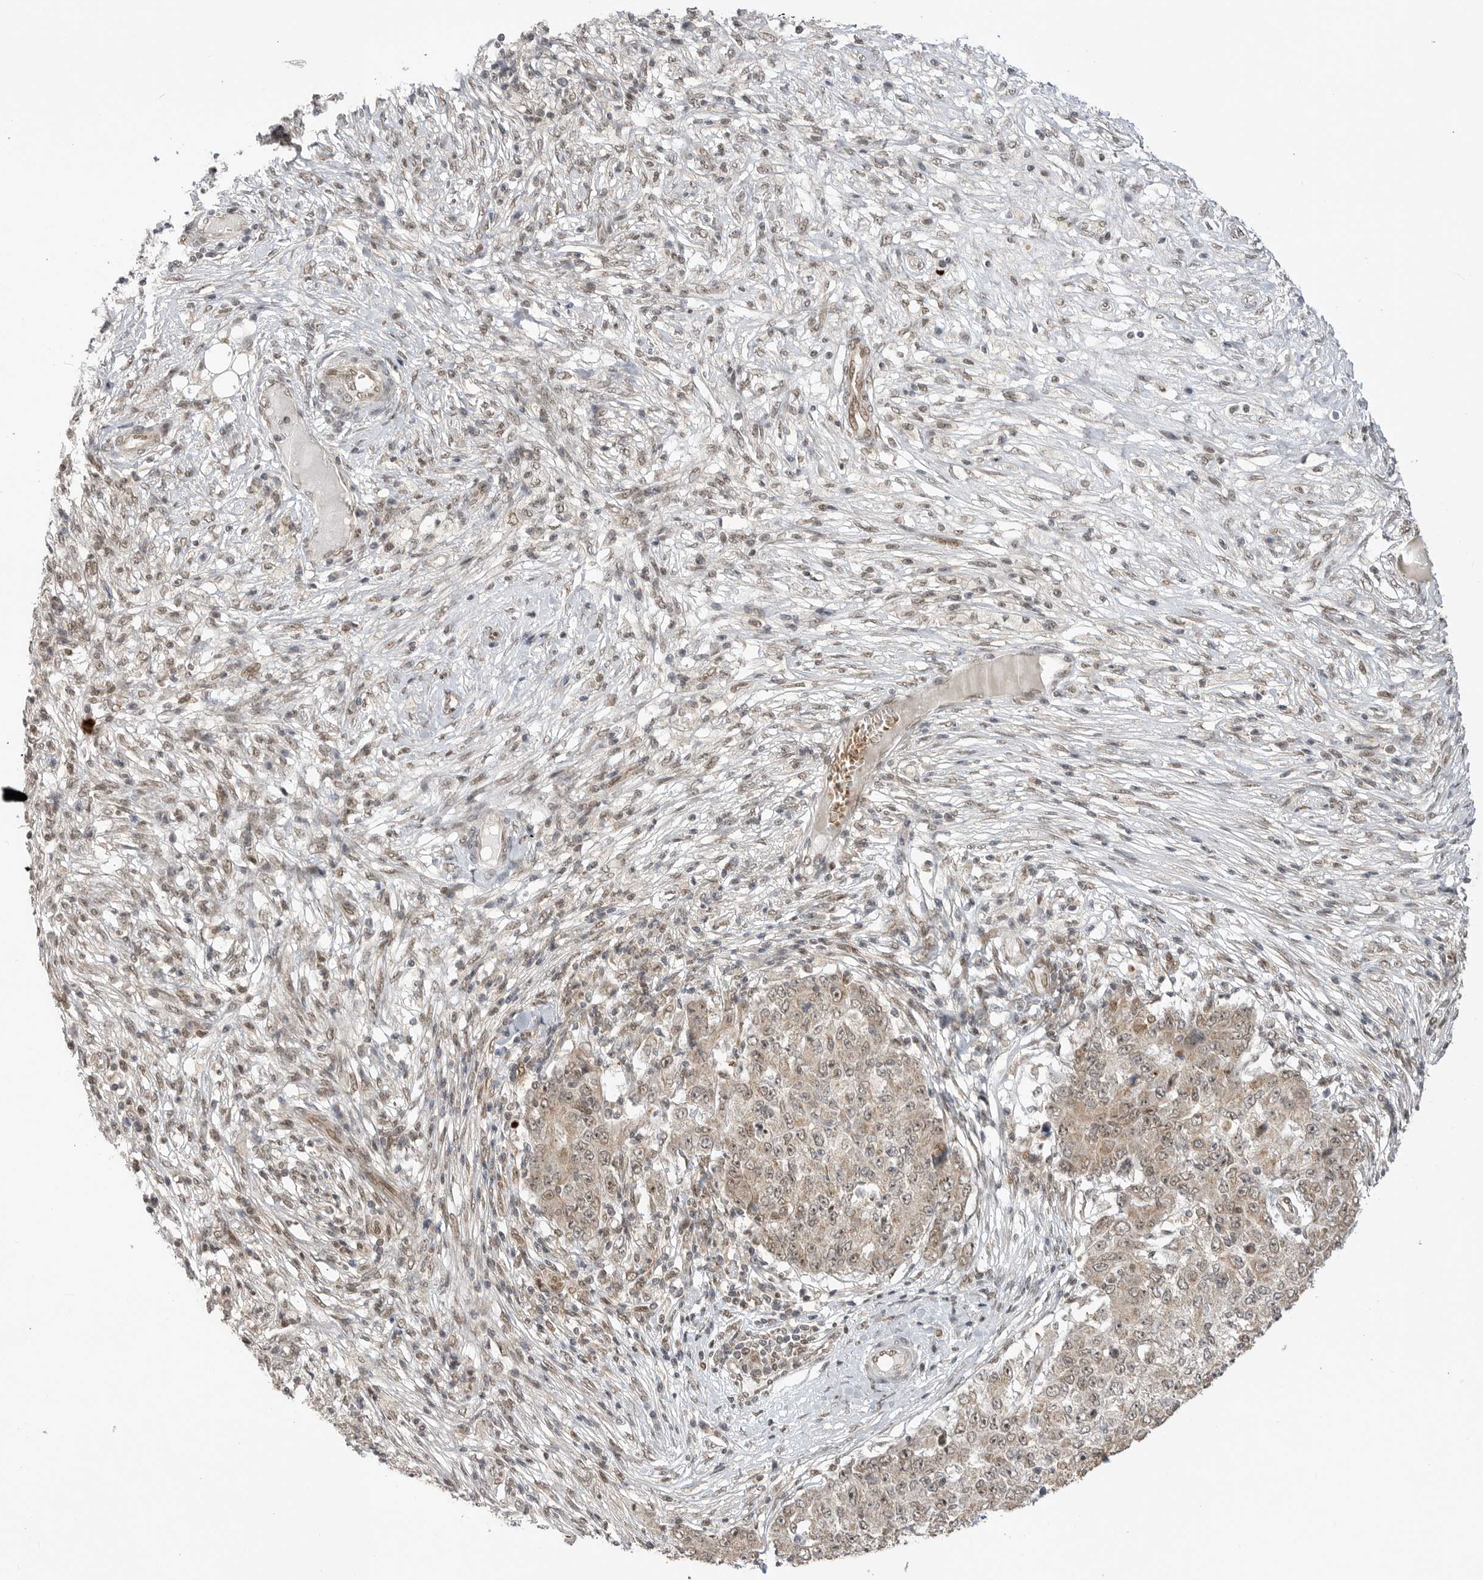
{"staining": {"intensity": "weak", "quantity": "<25%", "location": "cytoplasmic/membranous"}, "tissue": "ovarian cancer", "cell_type": "Tumor cells", "image_type": "cancer", "snomed": [{"axis": "morphology", "description": "Carcinoma, endometroid"}, {"axis": "topography", "description": "Ovary"}], "caption": "This is a histopathology image of immunohistochemistry staining of ovarian endometroid carcinoma, which shows no expression in tumor cells.", "gene": "ALKAL1", "patient": {"sex": "female", "age": 42}}